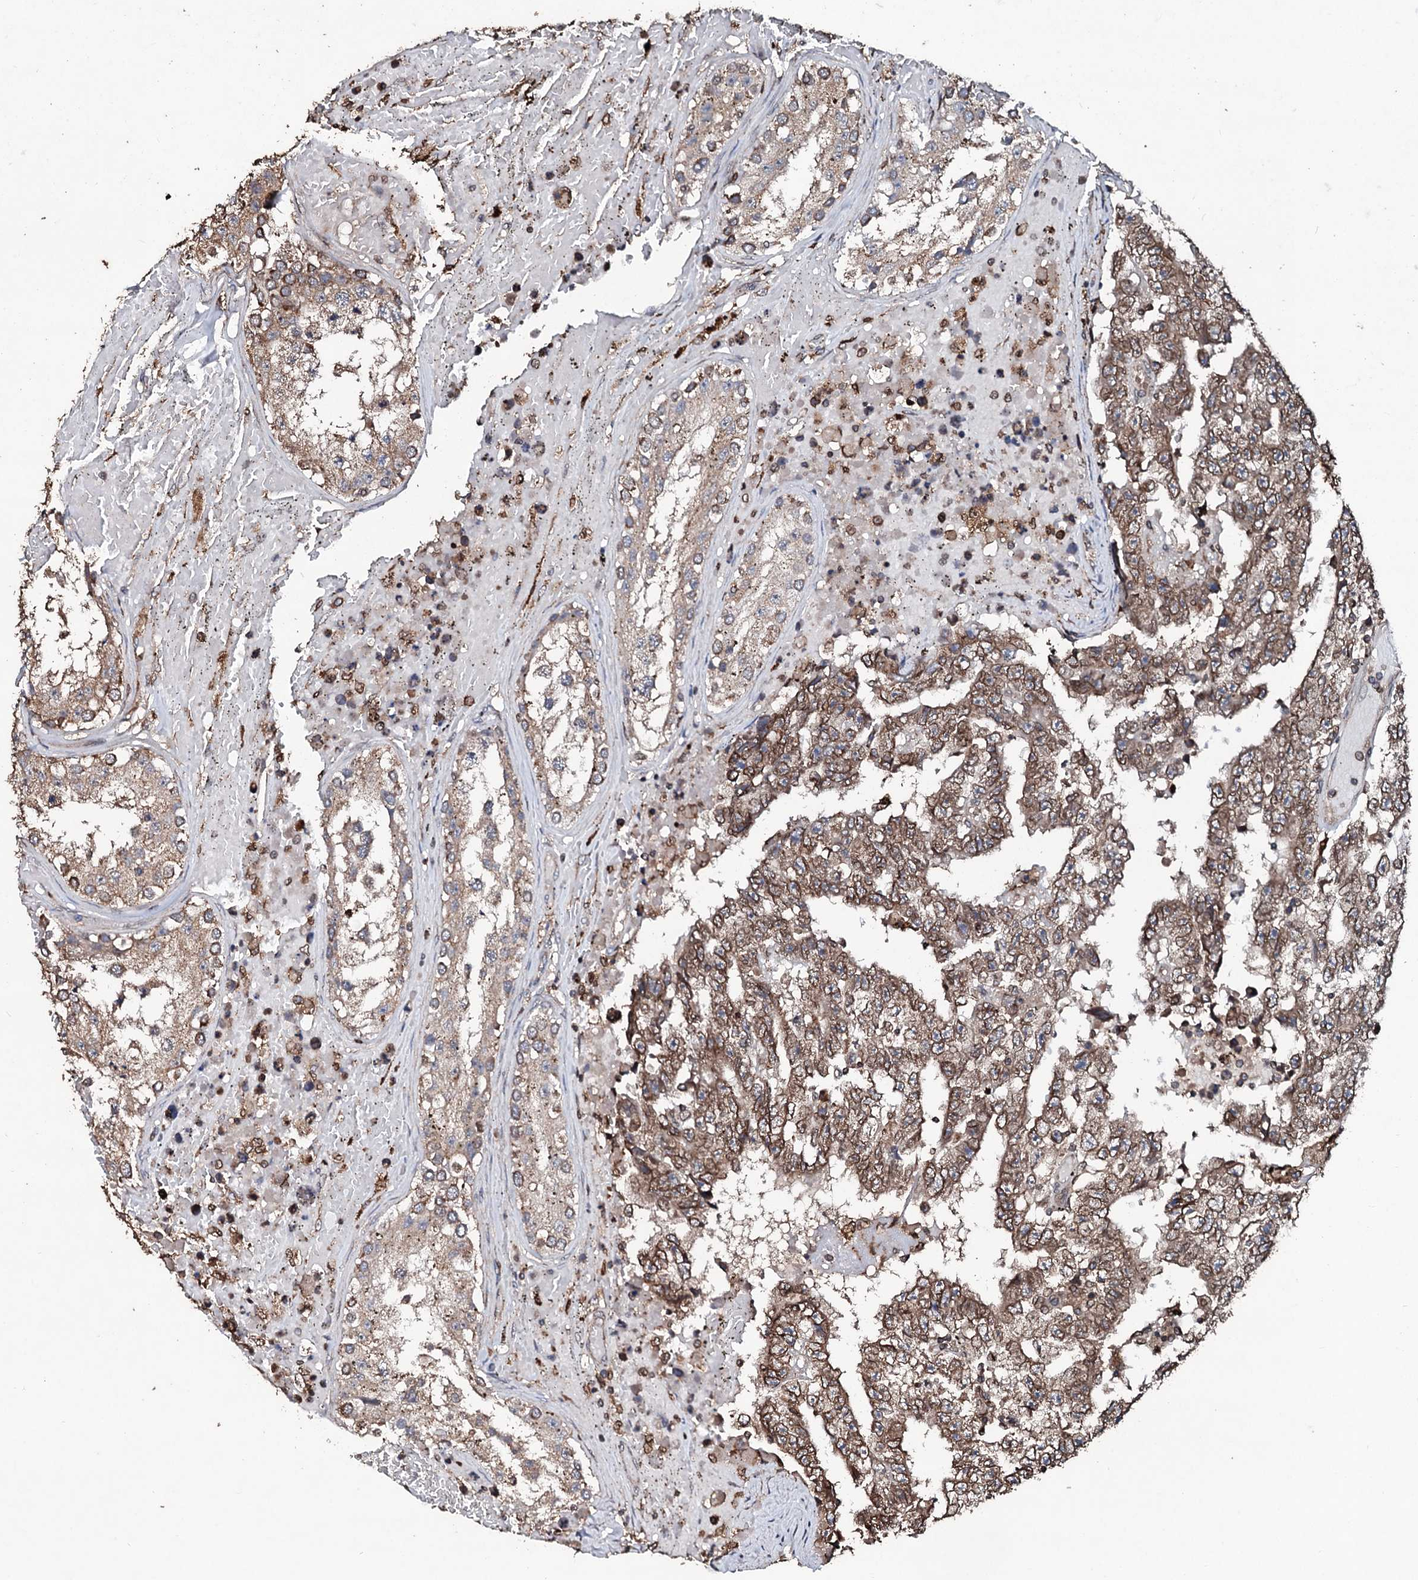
{"staining": {"intensity": "strong", "quantity": ">75%", "location": "cytoplasmic/membranous"}, "tissue": "testis cancer", "cell_type": "Tumor cells", "image_type": "cancer", "snomed": [{"axis": "morphology", "description": "Carcinoma, Embryonal, NOS"}, {"axis": "topography", "description": "Testis"}], "caption": "Testis cancer tissue displays strong cytoplasmic/membranous expression in about >75% of tumor cells, visualized by immunohistochemistry.", "gene": "SDHAF2", "patient": {"sex": "male", "age": 25}}